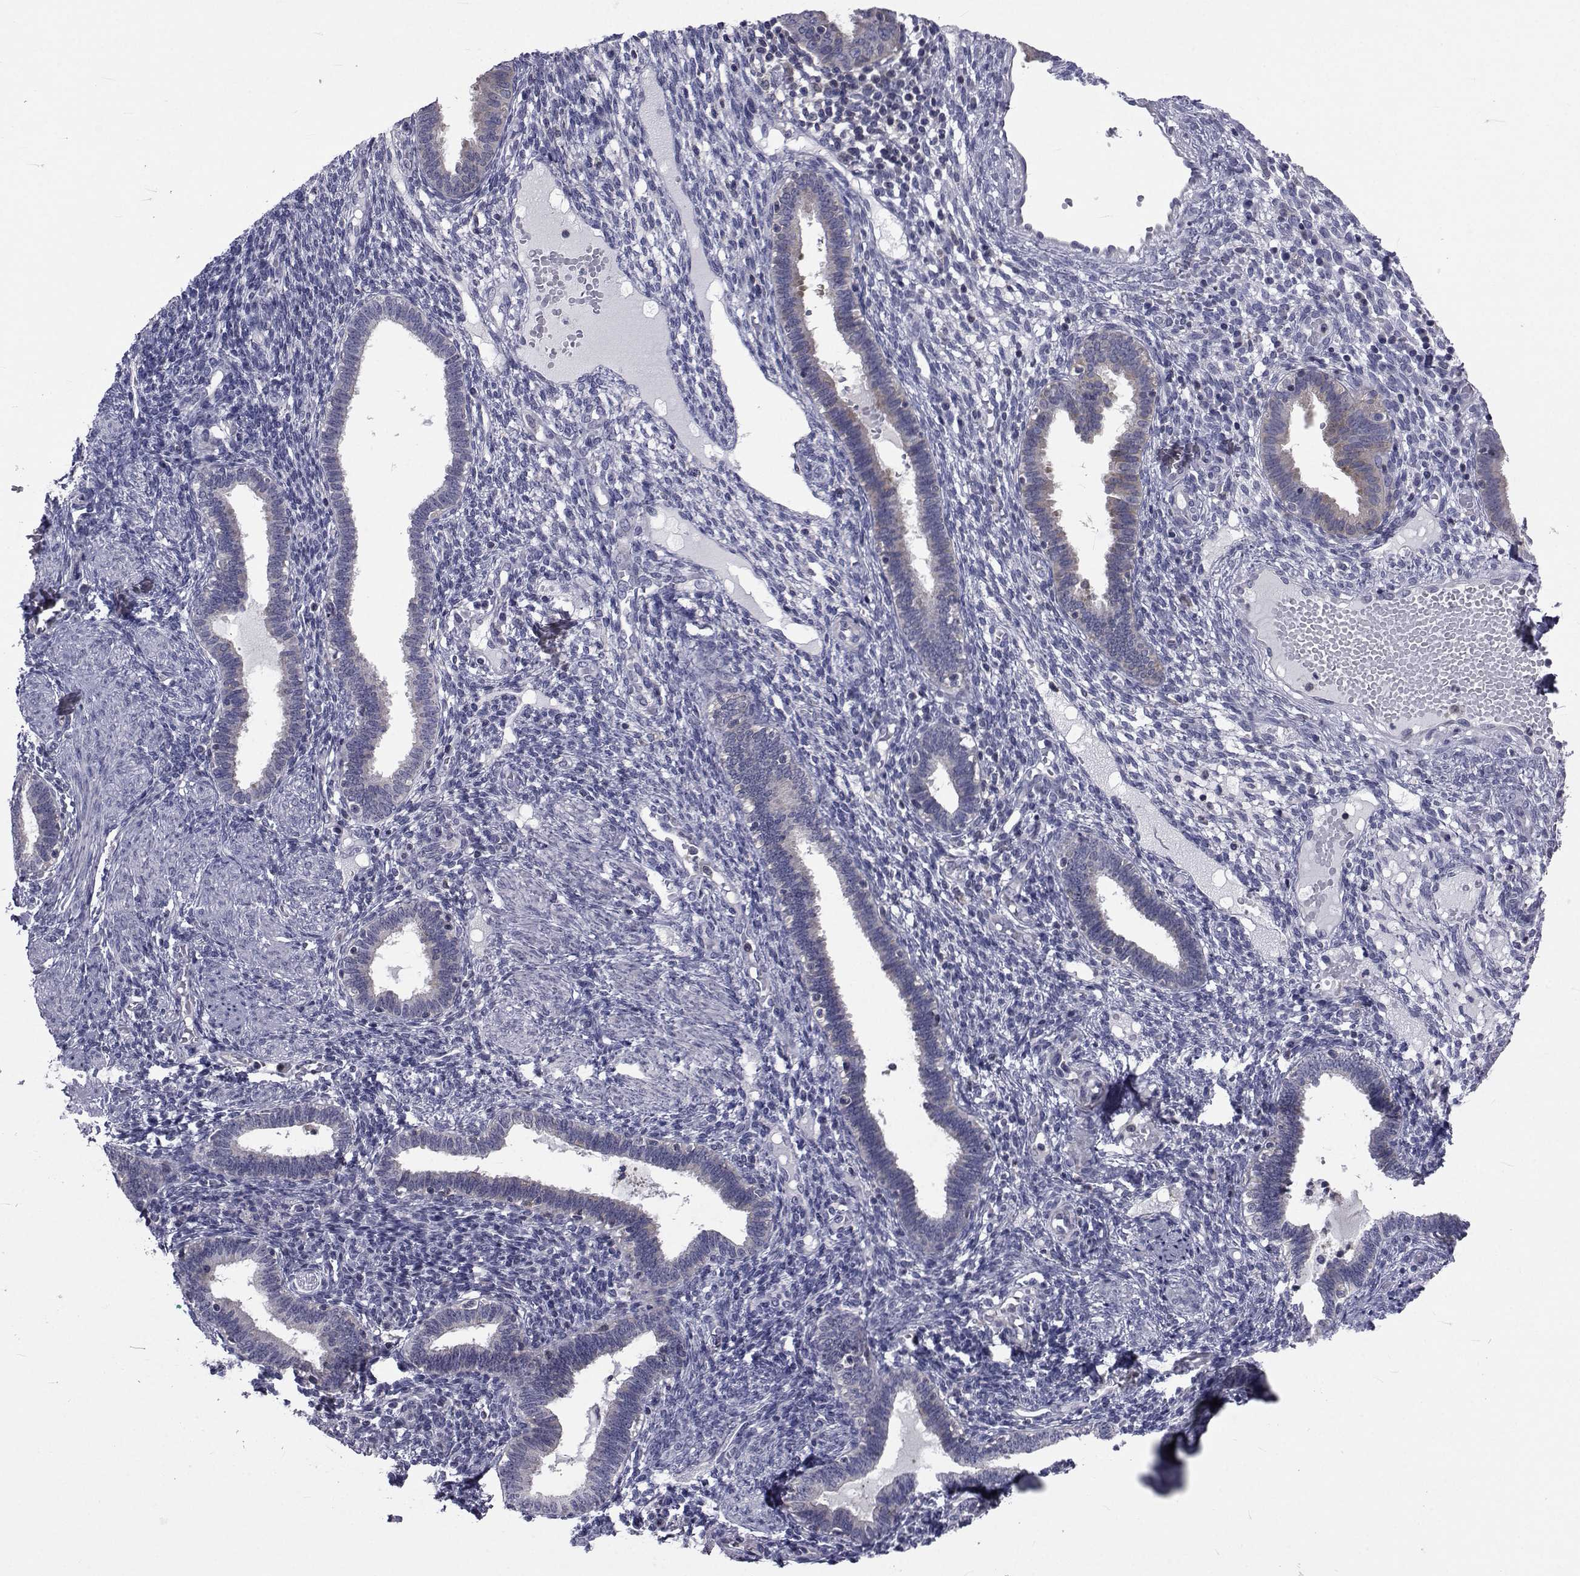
{"staining": {"intensity": "negative", "quantity": "none", "location": "none"}, "tissue": "endometrium", "cell_type": "Cells in endometrial stroma", "image_type": "normal", "snomed": [{"axis": "morphology", "description": "Normal tissue, NOS"}, {"axis": "topography", "description": "Endometrium"}], "caption": "Immunohistochemical staining of normal endometrium shows no significant staining in cells in endometrial stroma. The staining was performed using DAB (3,3'-diaminobenzidine) to visualize the protein expression in brown, while the nuclei were stained in blue with hematoxylin (Magnification: 20x).", "gene": "SLC30A10", "patient": {"sex": "female", "age": 42}}